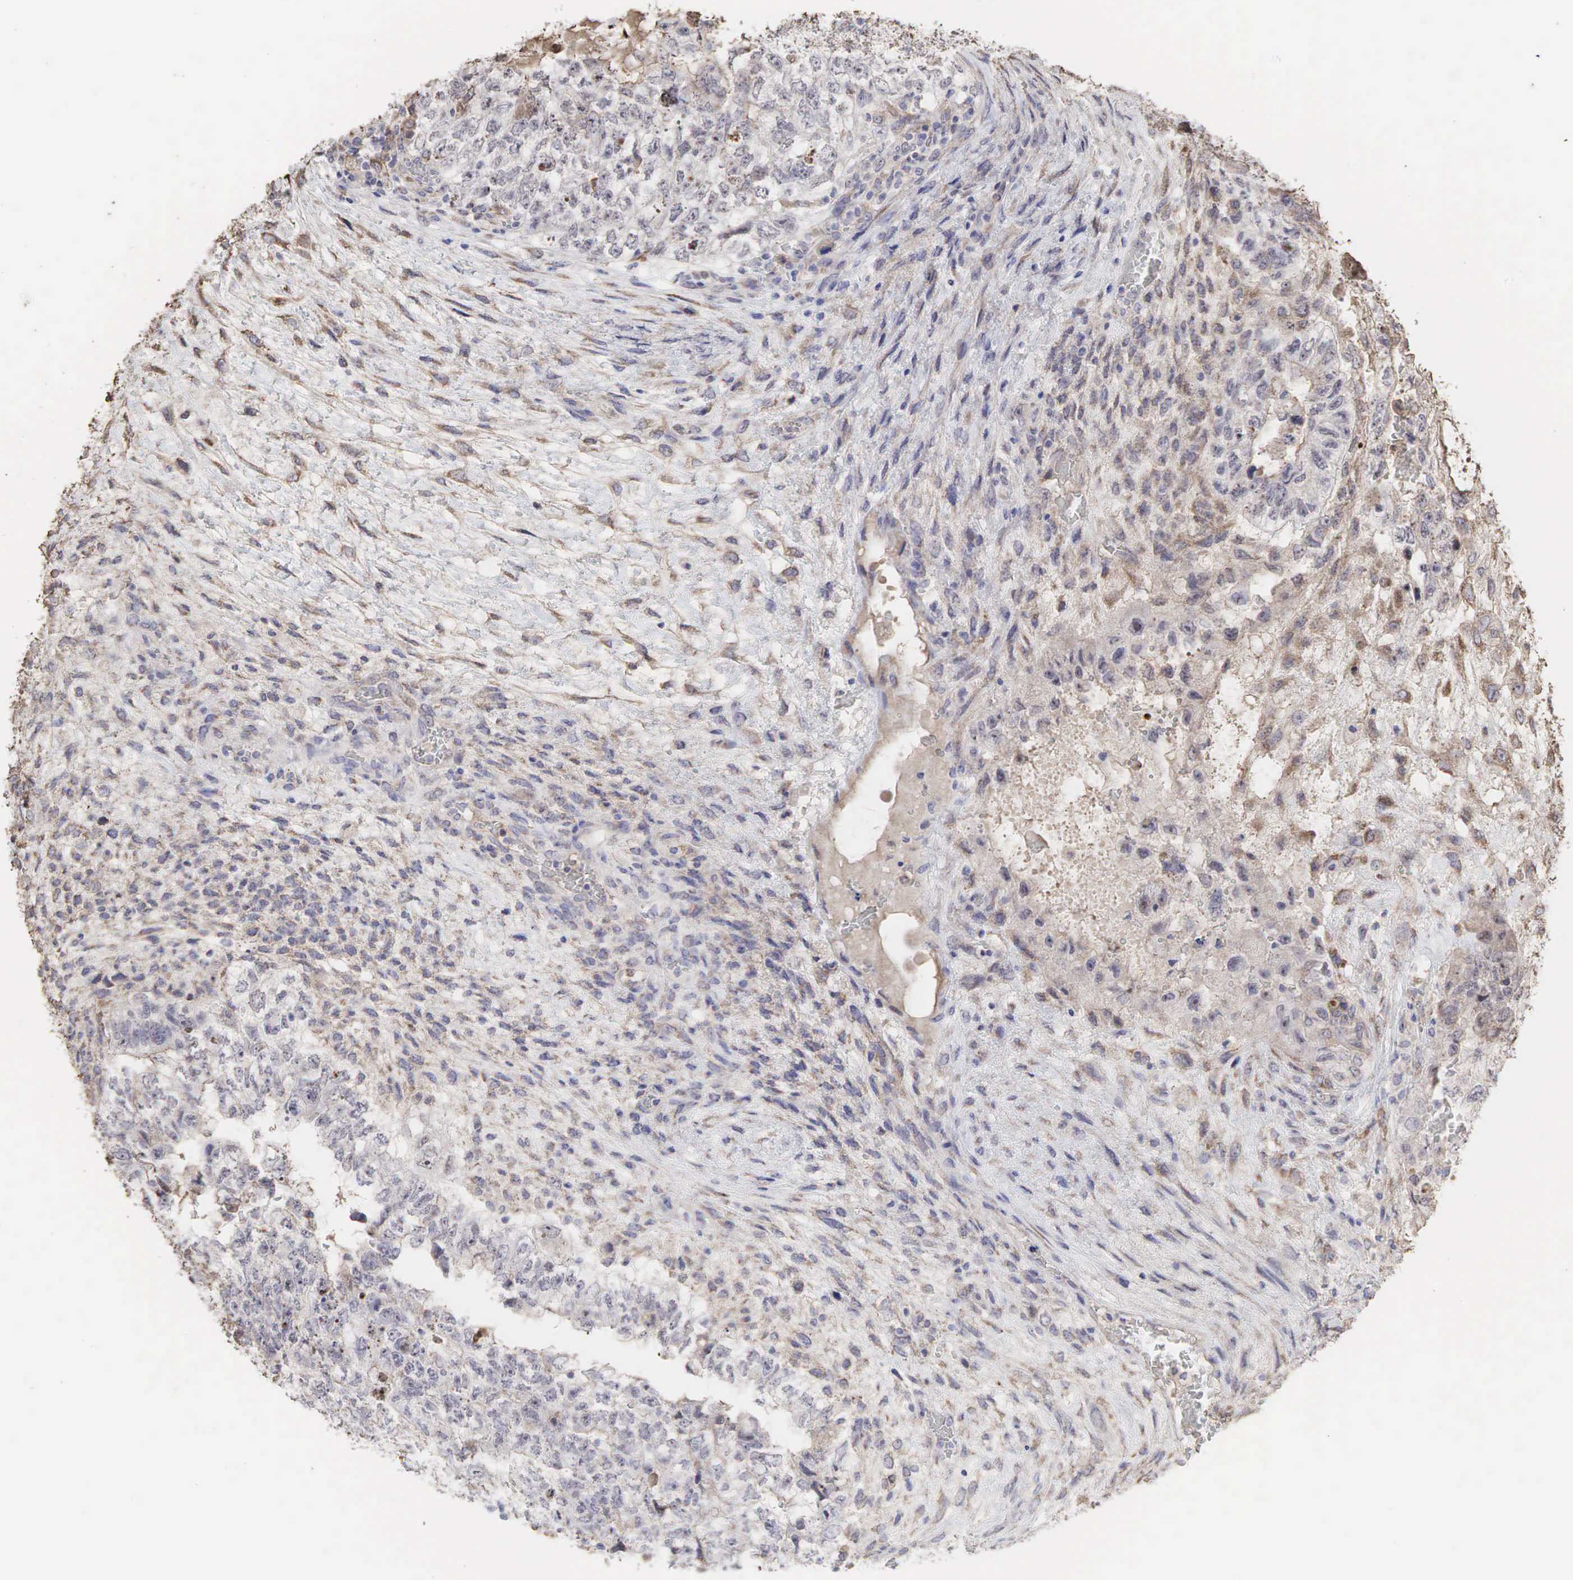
{"staining": {"intensity": "weak", "quantity": "<25%", "location": "none"}, "tissue": "testis cancer", "cell_type": "Tumor cells", "image_type": "cancer", "snomed": [{"axis": "morphology", "description": "Carcinoma, Embryonal, NOS"}, {"axis": "topography", "description": "Testis"}], "caption": "There is no significant positivity in tumor cells of testis embryonal carcinoma.", "gene": "DKC1", "patient": {"sex": "male", "age": 36}}